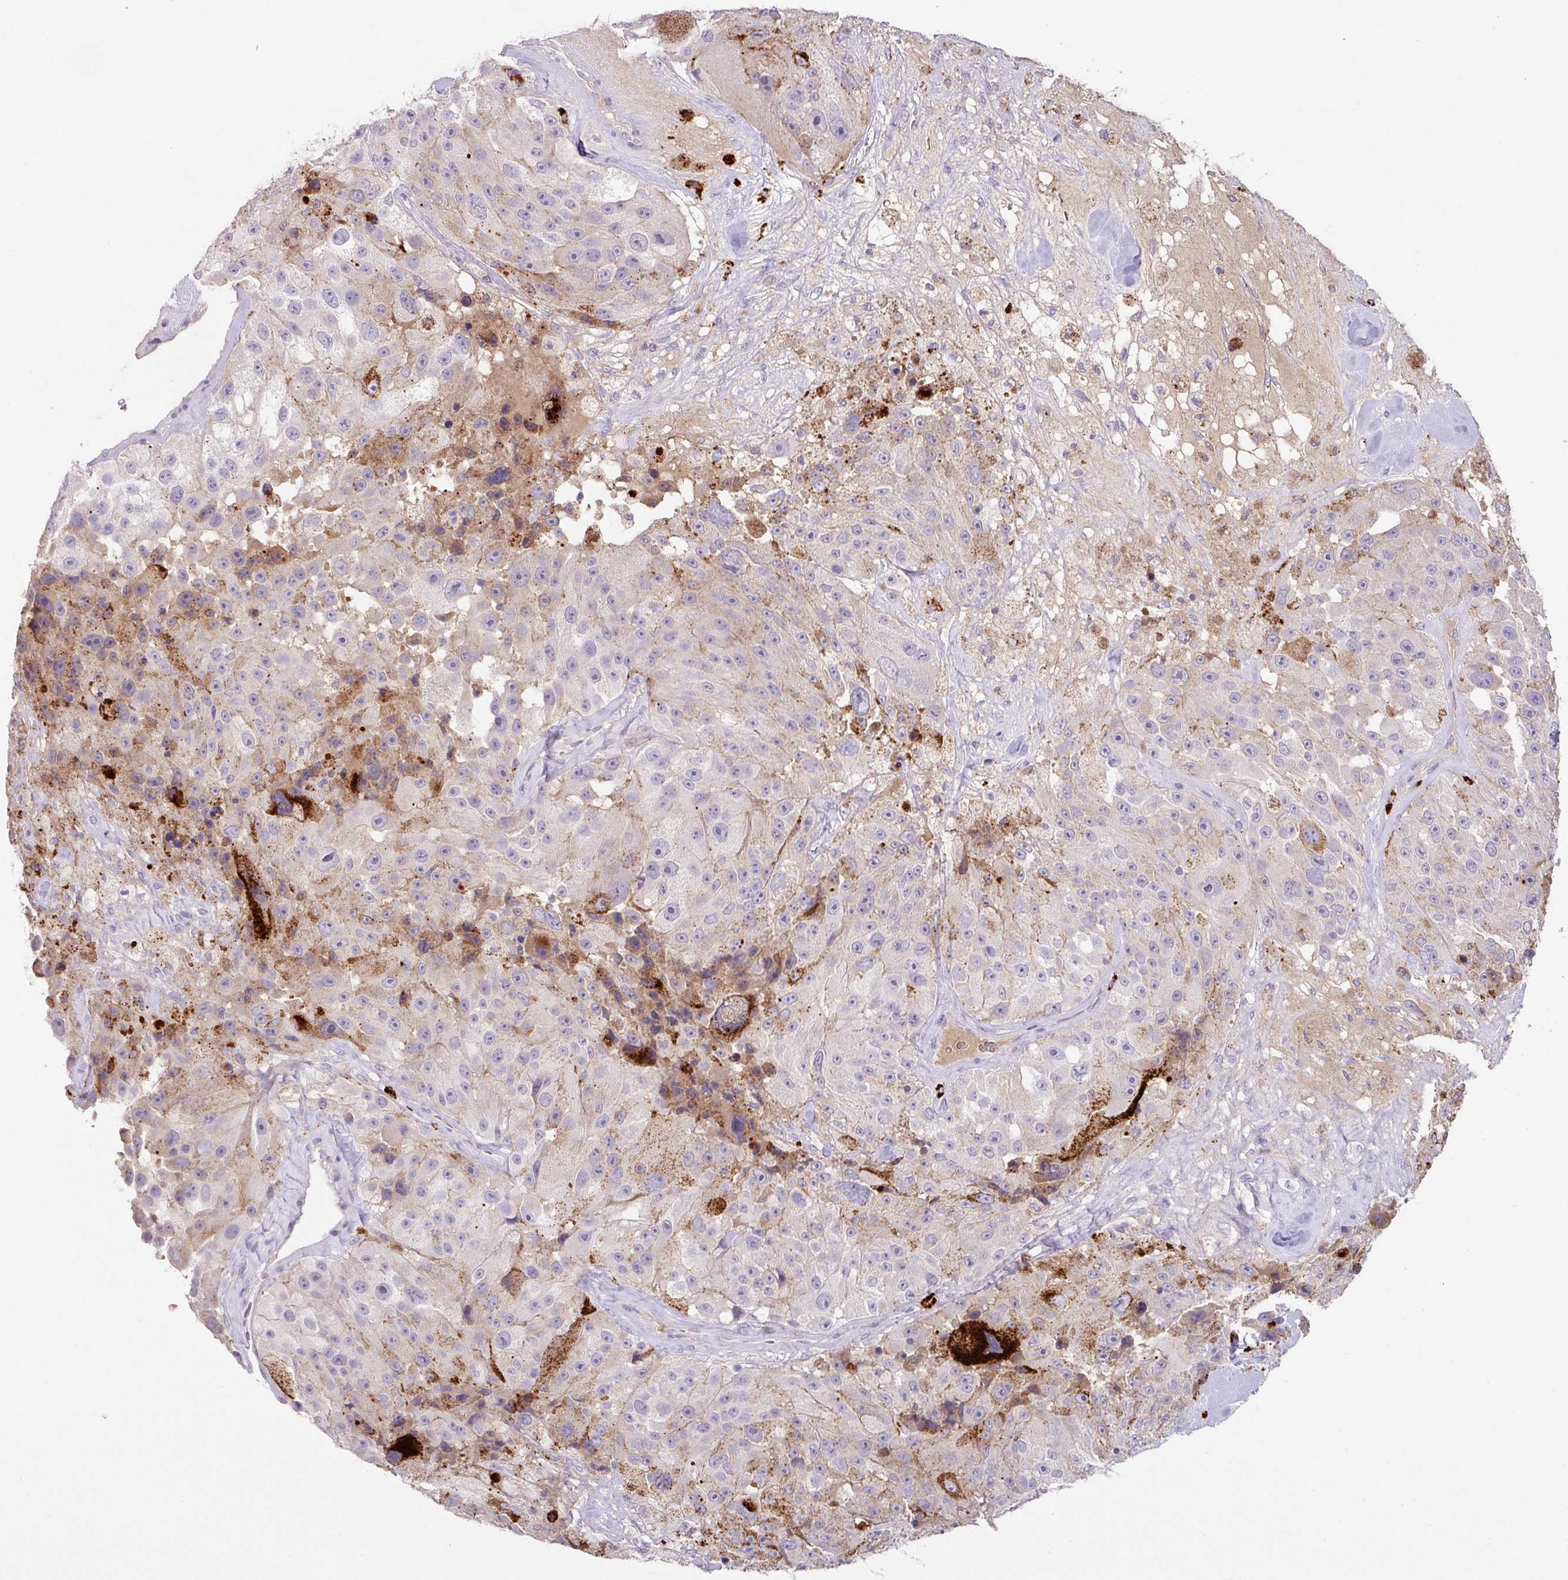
{"staining": {"intensity": "negative", "quantity": "none", "location": "none"}, "tissue": "melanoma", "cell_type": "Tumor cells", "image_type": "cancer", "snomed": [{"axis": "morphology", "description": "Malignant melanoma, Metastatic site"}, {"axis": "topography", "description": "Lymph node"}], "caption": "DAB immunohistochemical staining of melanoma demonstrates no significant staining in tumor cells.", "gene": "PLEKHH3", "patient": {"sex": "male", "age": 62}}